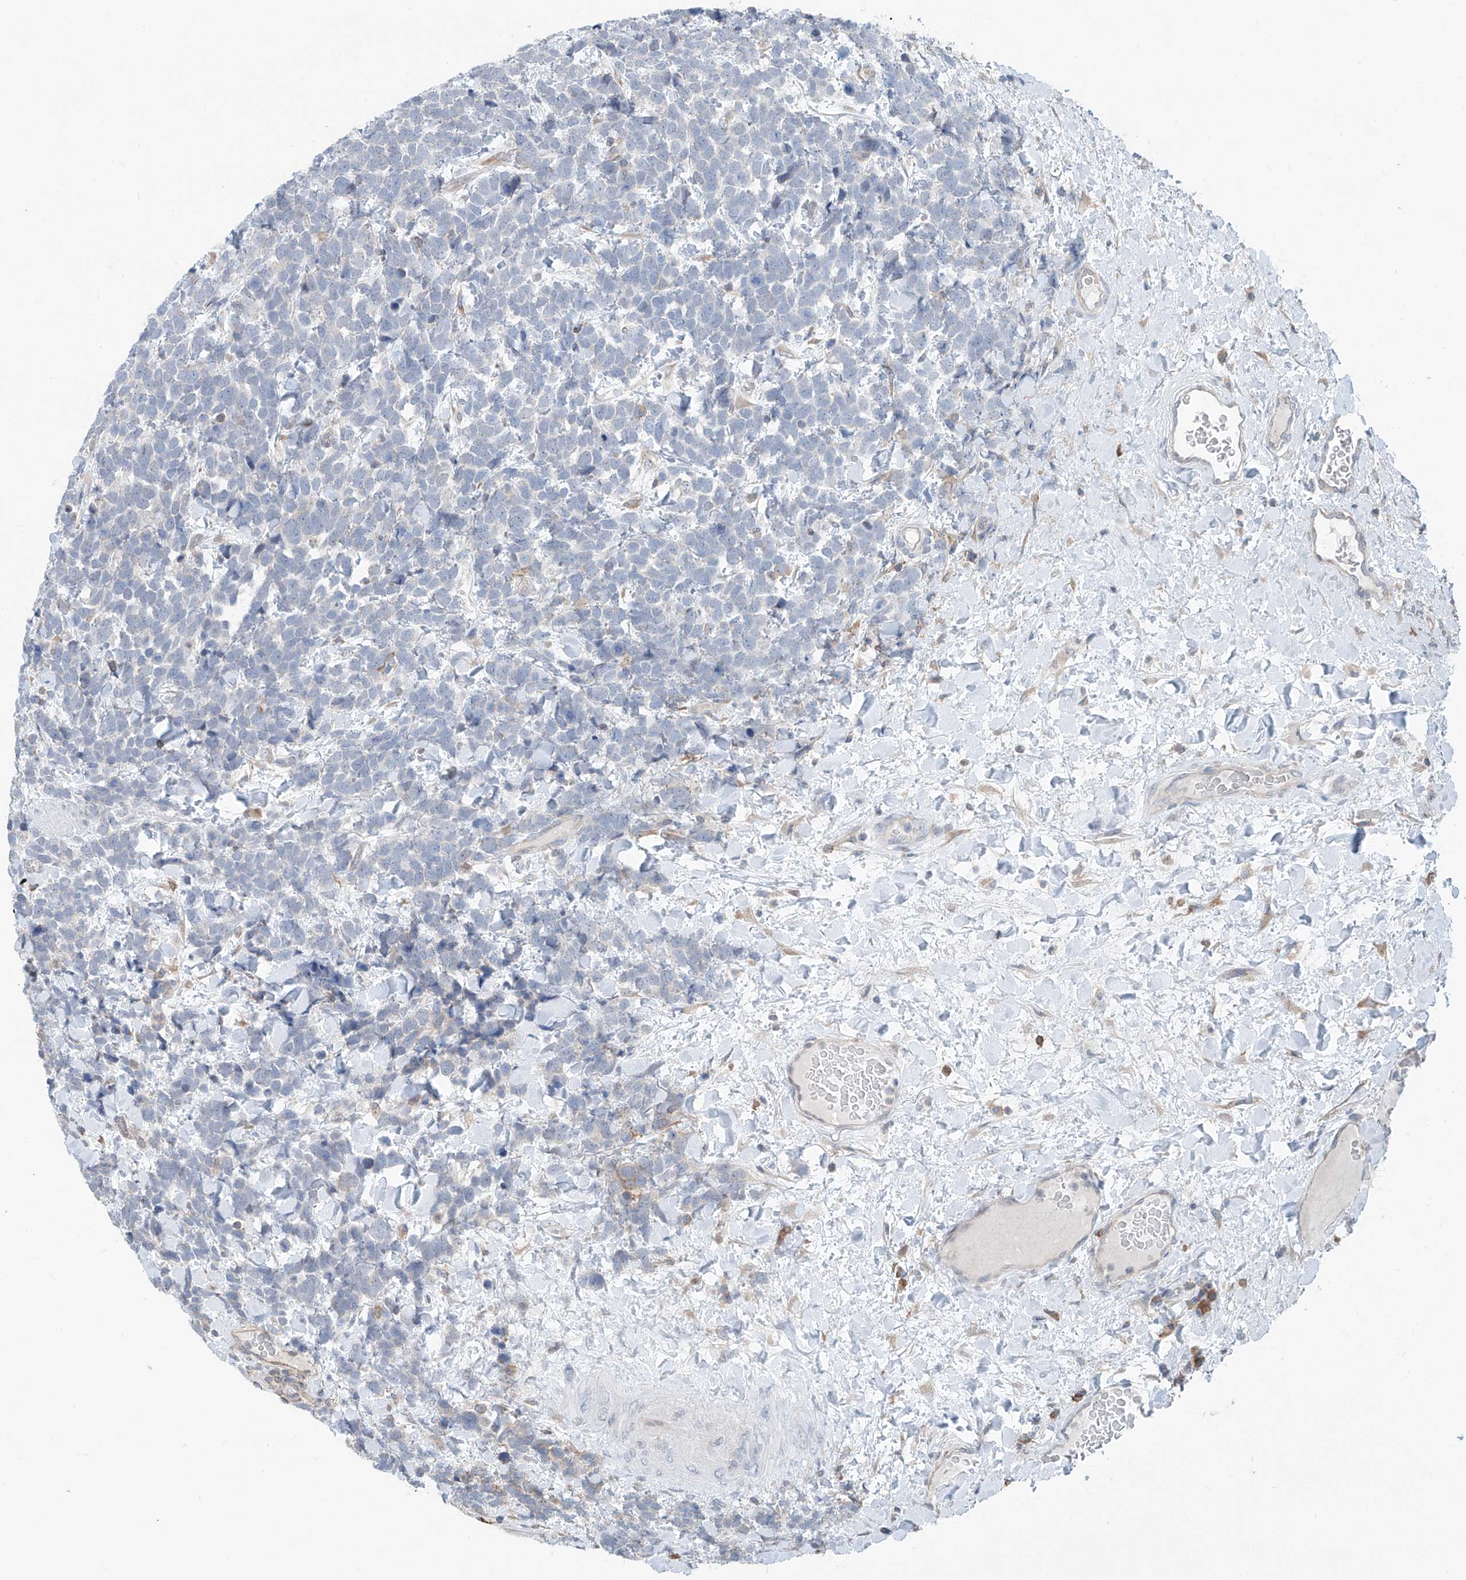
{"staining": {"intensity": "negative", "quantity": "none", "location": "none"}, "tissue": "urothelial cancer", "cell_type": "Tumor cells", "image_type": "cancer", "snomed": [{"axis": "morphology", "description": "Urothelial carcinoma, High grade"}, {"axis": "topography", "description": "Urinary bladder"}], "caption": "A micrograph of urothelial cancer stained for a protein reveals no brown staining in tumor cells. (Stains: DAB (3,3'-diaminobenzidine) immunohistochemistry (IHC) with hematoxylin counter stain, Microscopy: brightfield microscopy at high magnification).", "gene": "KCNK10", "patient": {"sex": "female", "age": 82}}